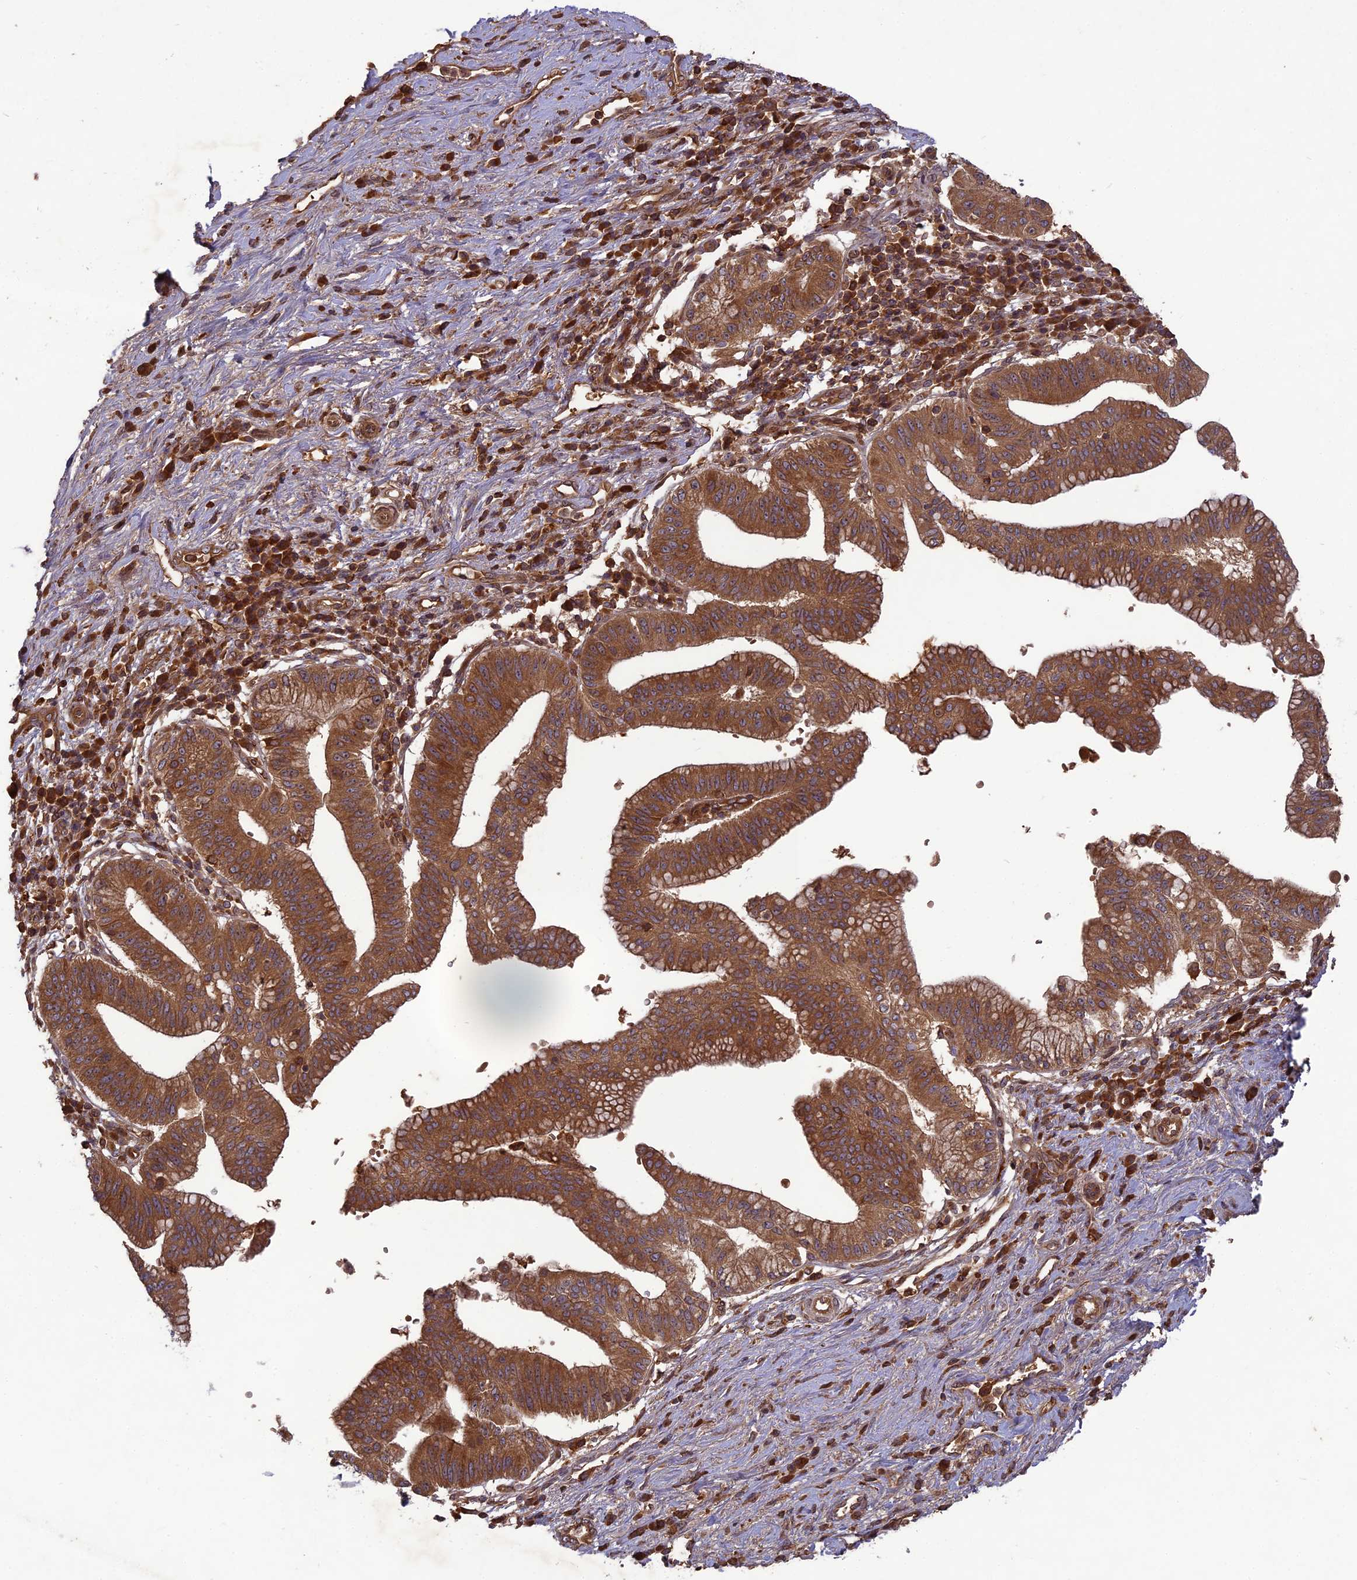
{"staining": {"intensity": "strong", "quantity": ">75%", "location": "cytoplasmic/membranous"}, "tissue": "pancreatic cancer", "cell_type": "Tumor cells", "image_type": "cancer", "snomed": [{"axis": "morphology", "description": "Adenocarcinoma, NOS"}, {"axis": "topography", "description": "Pancreas"}], "caption": "Protein expression analysis of human adenocarcinoma (pancreatic) reveals strong cytoplasmic/membranous staining in about >75% of tumor cells. (Stains: DAB in brown, nuclei in blue, Microscopy: brightfield microscopy at high magnification).", "gene": "TMUB2", "patient": {"sex": "male", "age": 68}}